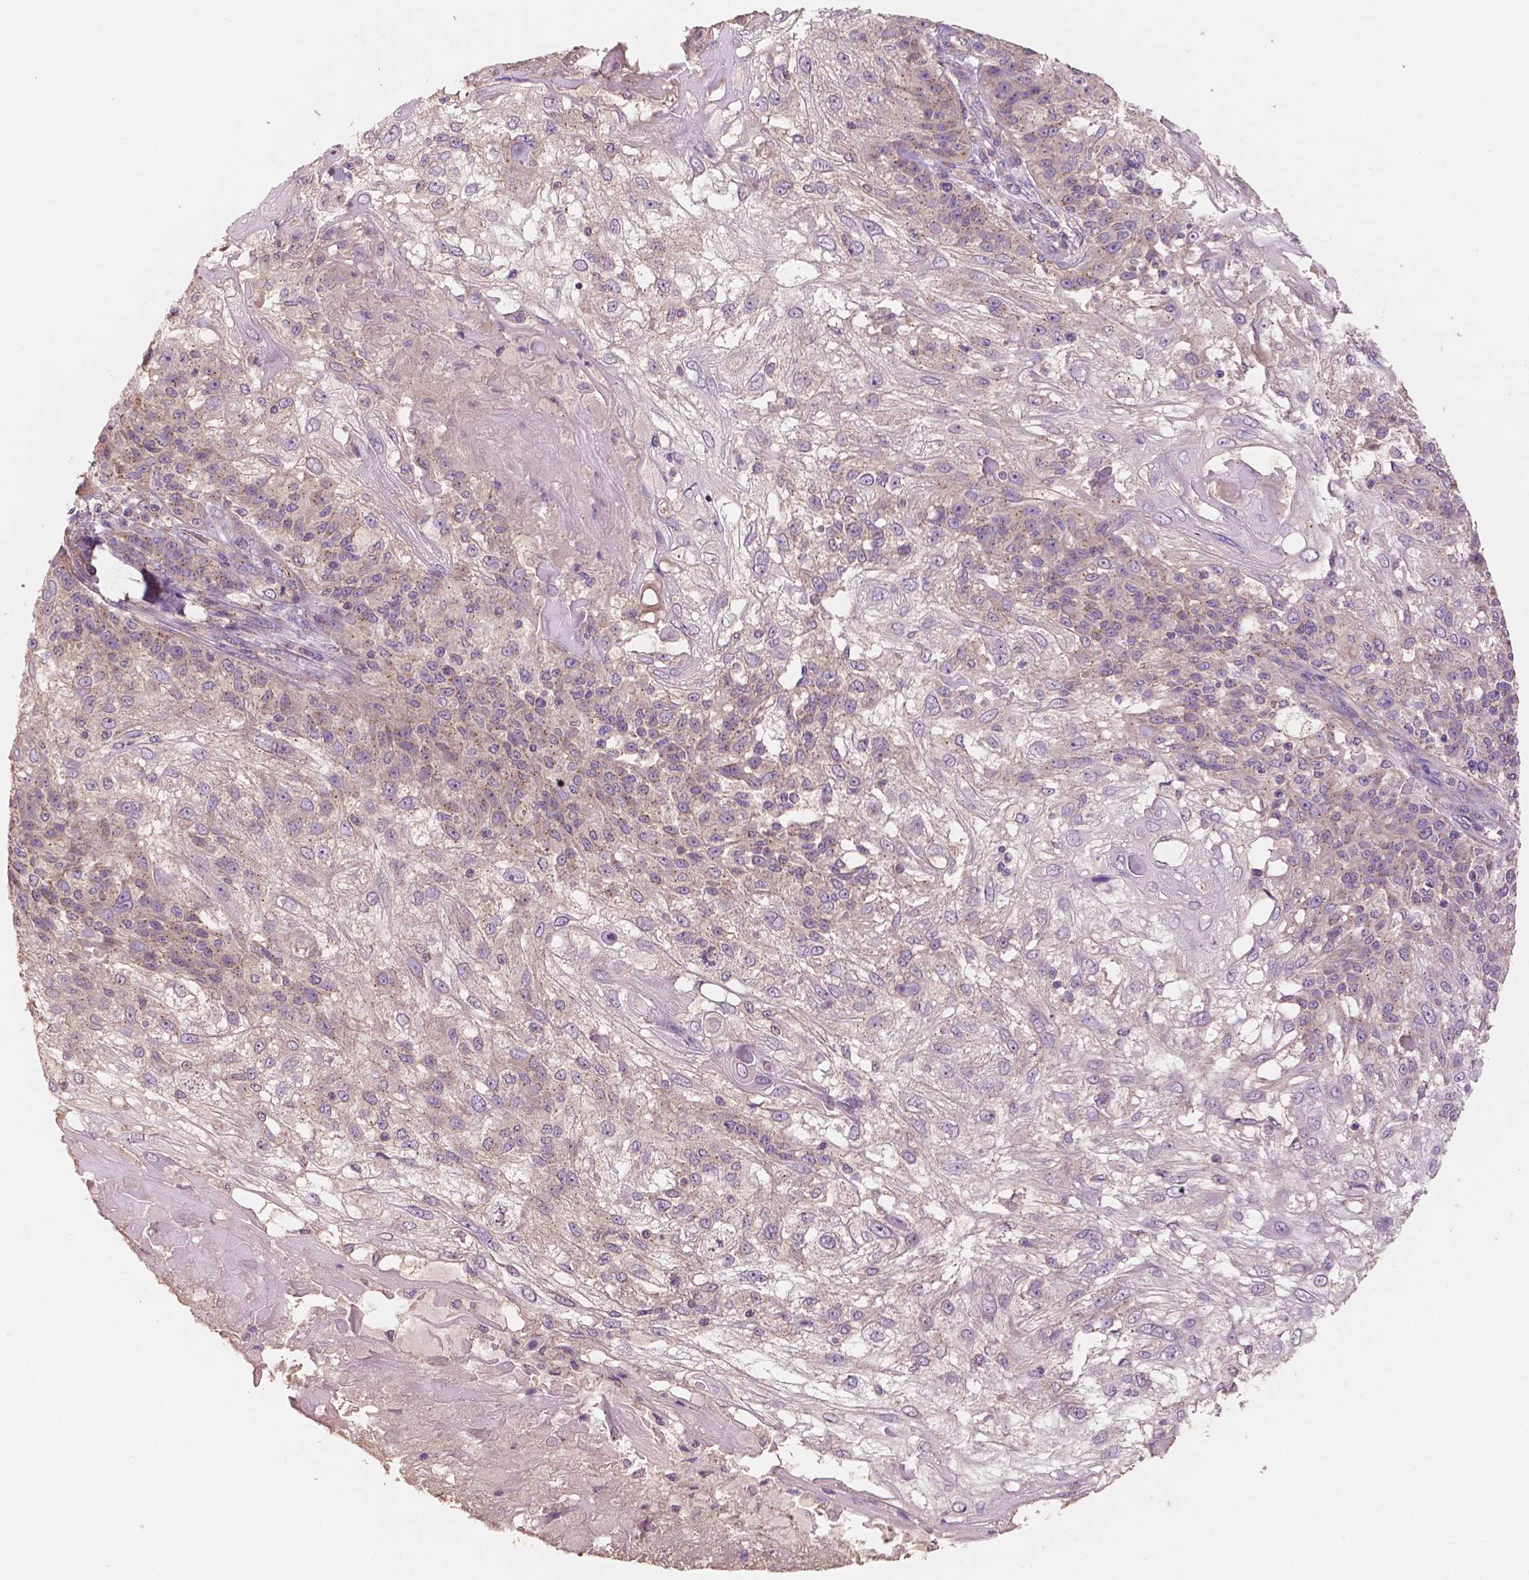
{"staining": {"intensity": "weak", "quantity": "25%-75%", "location": "cytoplasmic/membranous"}, "tissue": "skin cancer", "cell_type": "Tumor cells", "image_type": "cancer", "snomed": [{"axis": "morphology", "description": "Normal tissue, NOS"}, {"axis": "morphology", "description": "Squamous cell carcinoma, NOS"}, {"axis": "topography", "description": "Skin"}], "caption": "An immunohistochemistry micrograph of neoplastic tissue is shown. Protein staining in brown labels weak cytoplasmic/membranous positivity in skin cancer within tumor cells.", "gene": "CHPT1", "patient": {"sex": "female", "age": 83}}